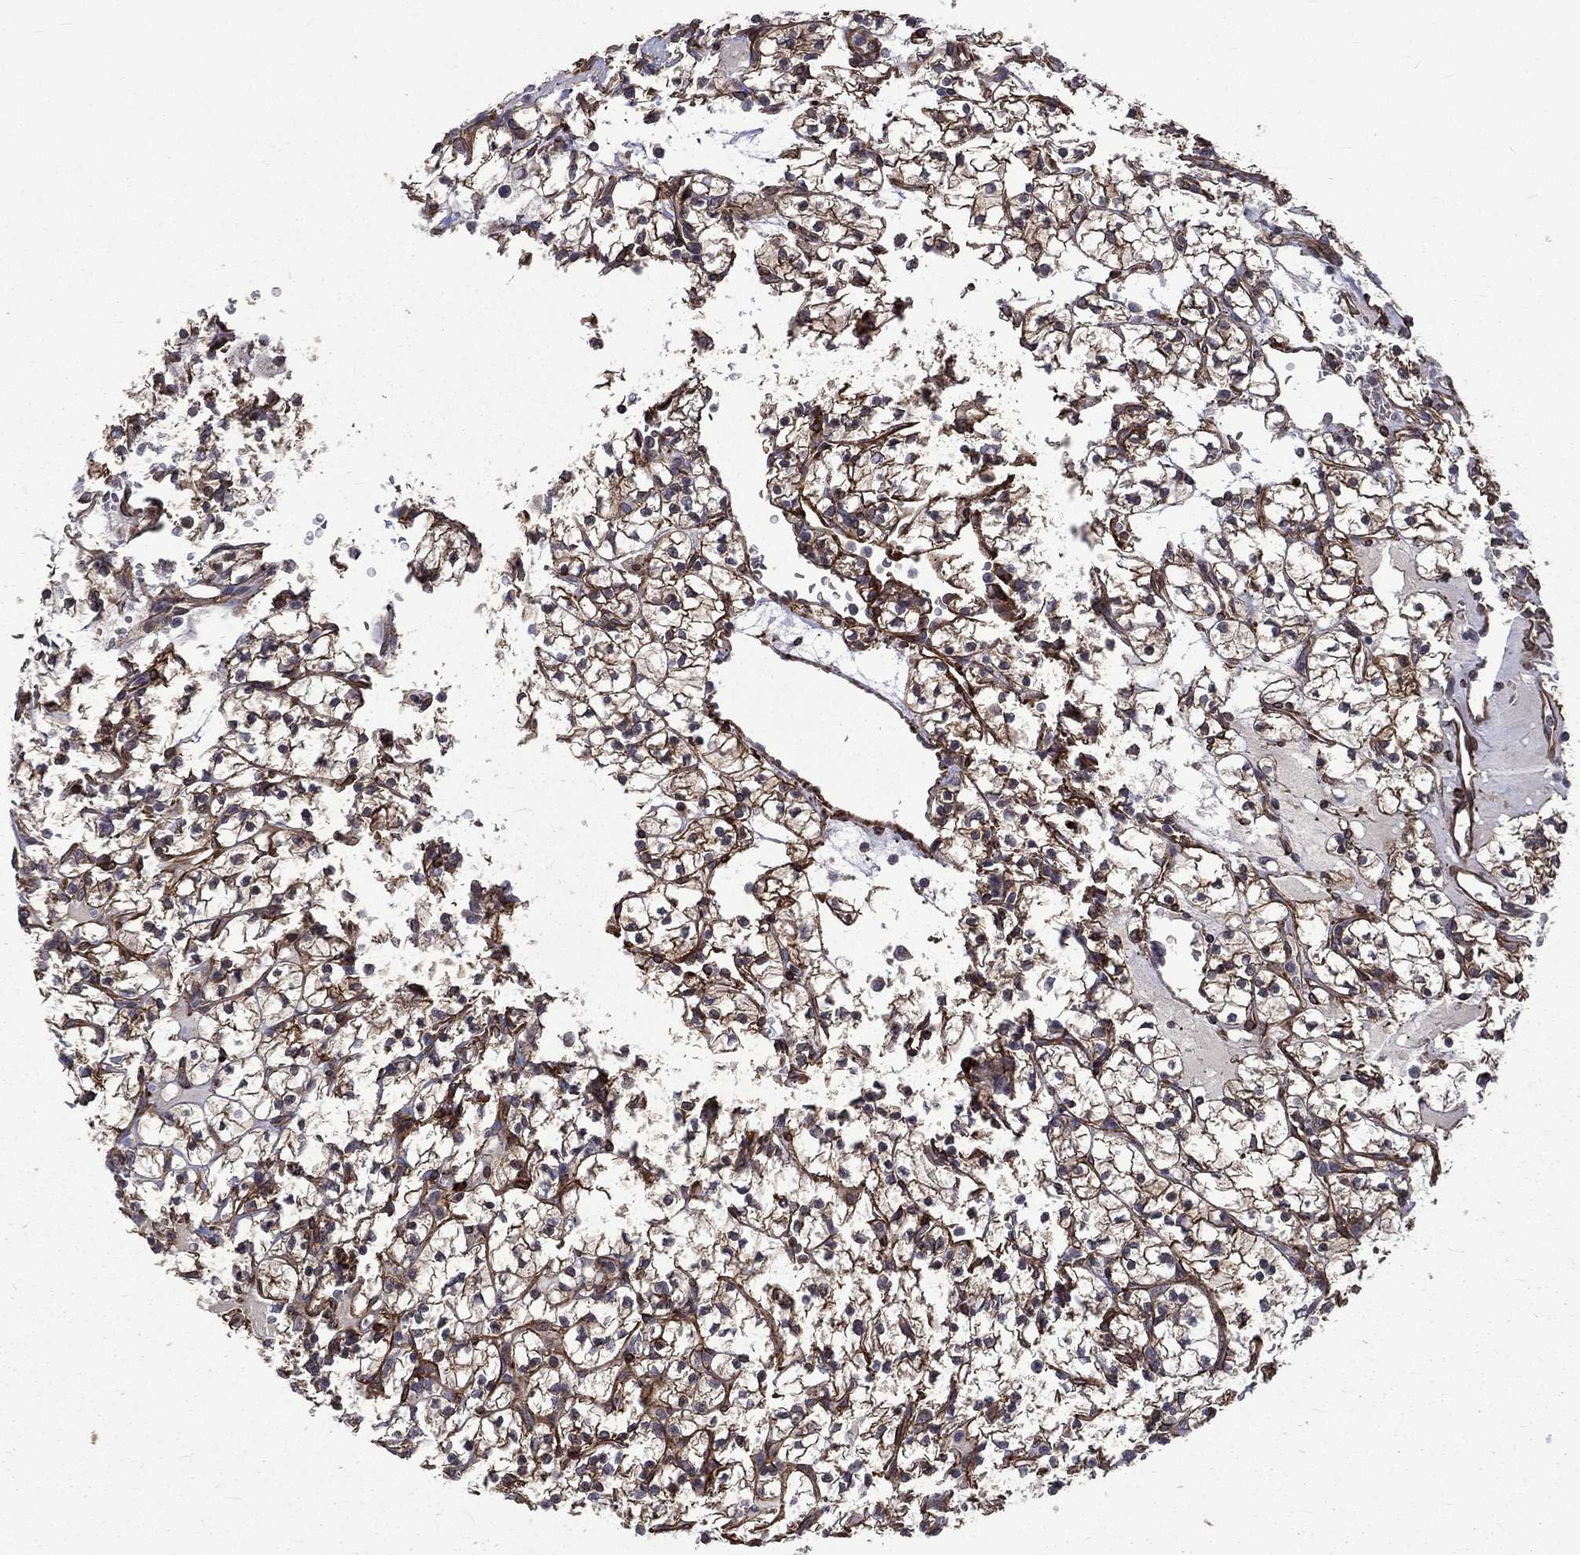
{"staining": {"intensity": "moderate", "quantity": ">75%", "location": "cytoplasmic/membranous"}, "tissue": "renal cancer", "cell_type": "Tumor cells", "image_type": "cancer", "snomed": [{"axis": "morphology", "description": "Adenocarcinoma, NOS"}, {"axis": "topography", "description": "Kidney"}], "caption": "Immunohistochemical staining of human adenocarcinoma (renal) displays medium levels of moderate cytoplasmic/membranous protein staining in approximately >75% of tumor cells.", "gene": "PPFIBP1", "patient": {"sex": "female", "age": 89}}